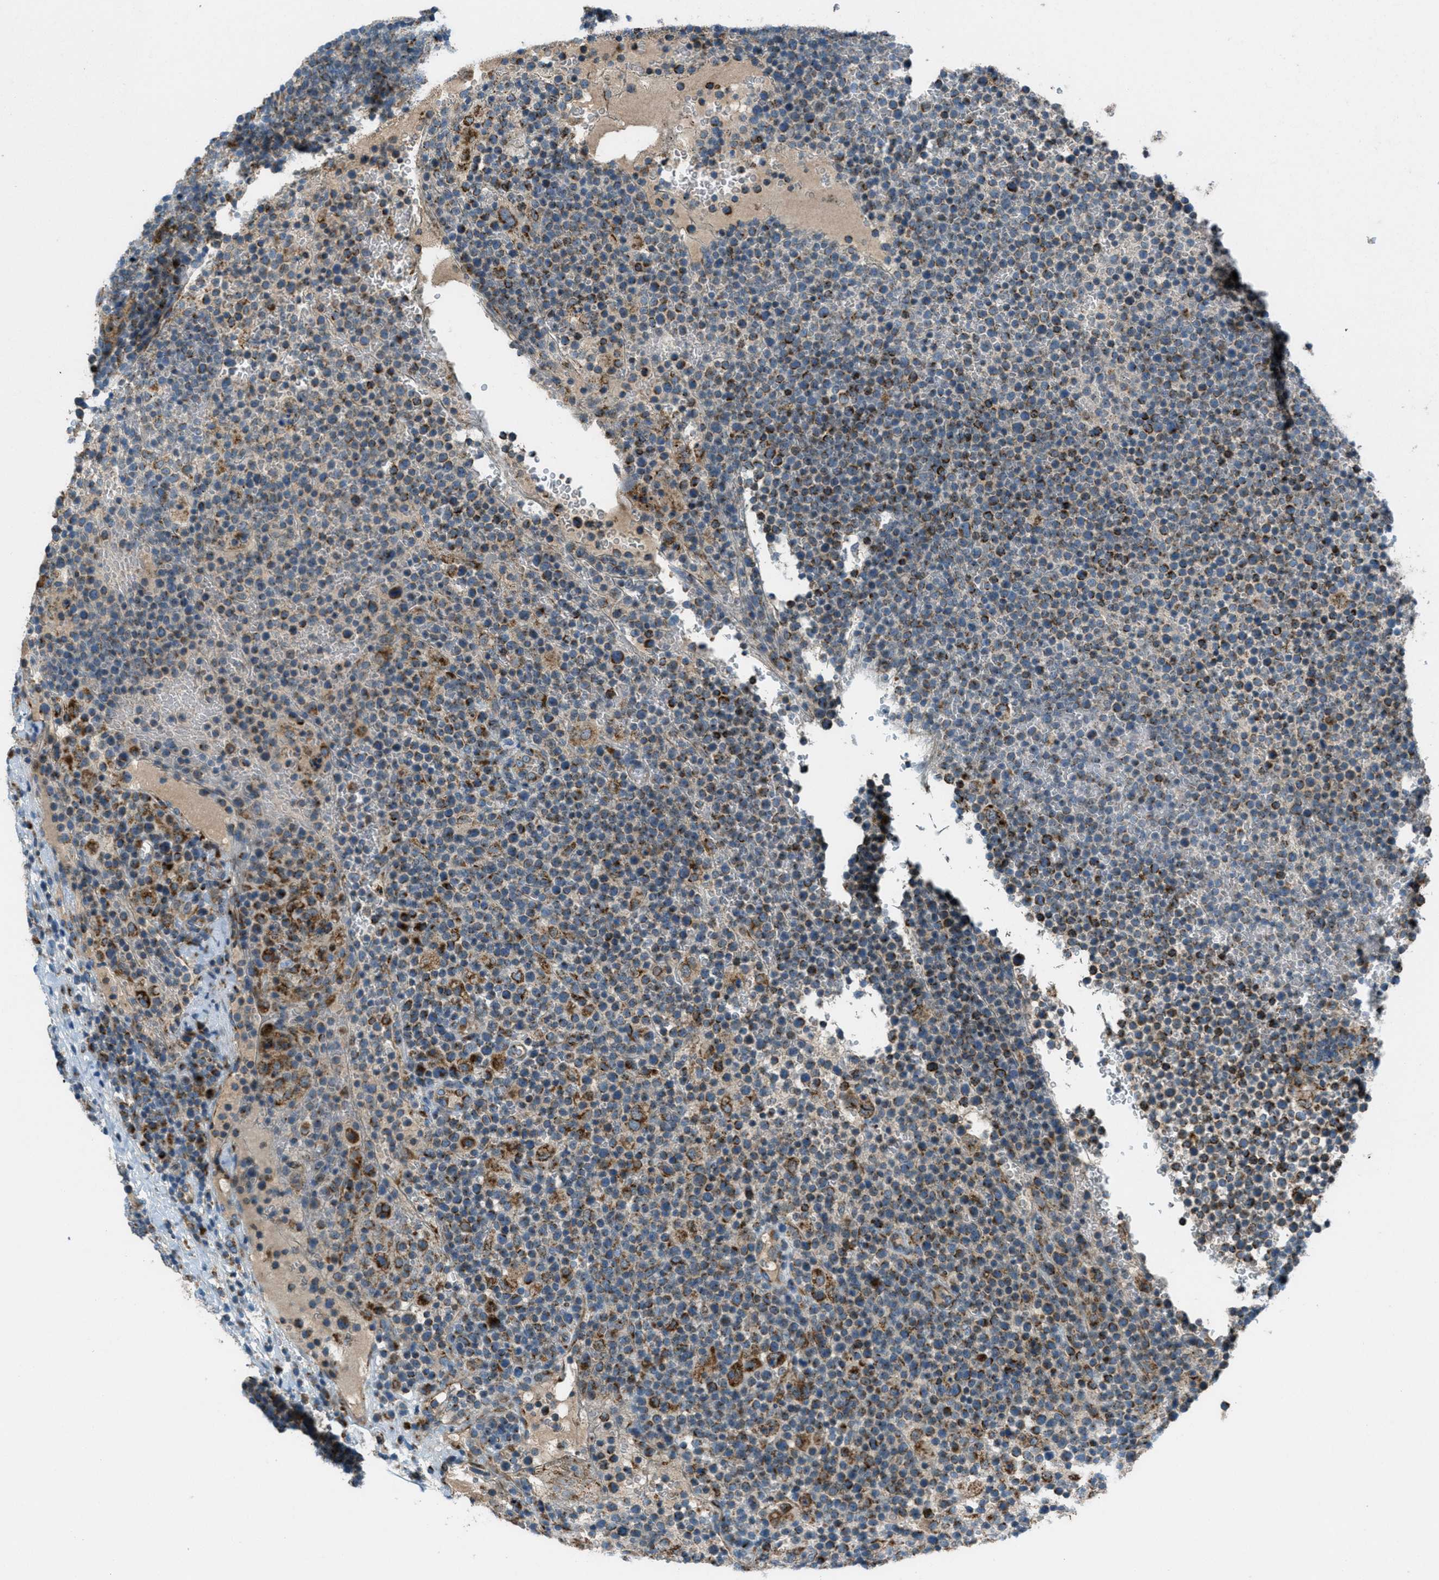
{"staining": {"intensity": "moderate", "quantity": ">75%", "location": "cytoplasmic/membranous"}, "tissue": "lymphoma", "cell_type": "Tumor cells", "image_type": "cancer", "snomed": [{"axis": "morphology", "description": "Malignant lymphoma, non-Hodgkin's type, High grade"}, {"axis": "topography", "description": "Lymph node"}], "caption": "Immunohistochemistry (IHC) of lymphoma shows medium levels of moderate cytoplasmic/membranous expression in approximately >75% of tumor cells.", "gene": "BCKDK", "patient": {"sex": "male", "age": 61}}